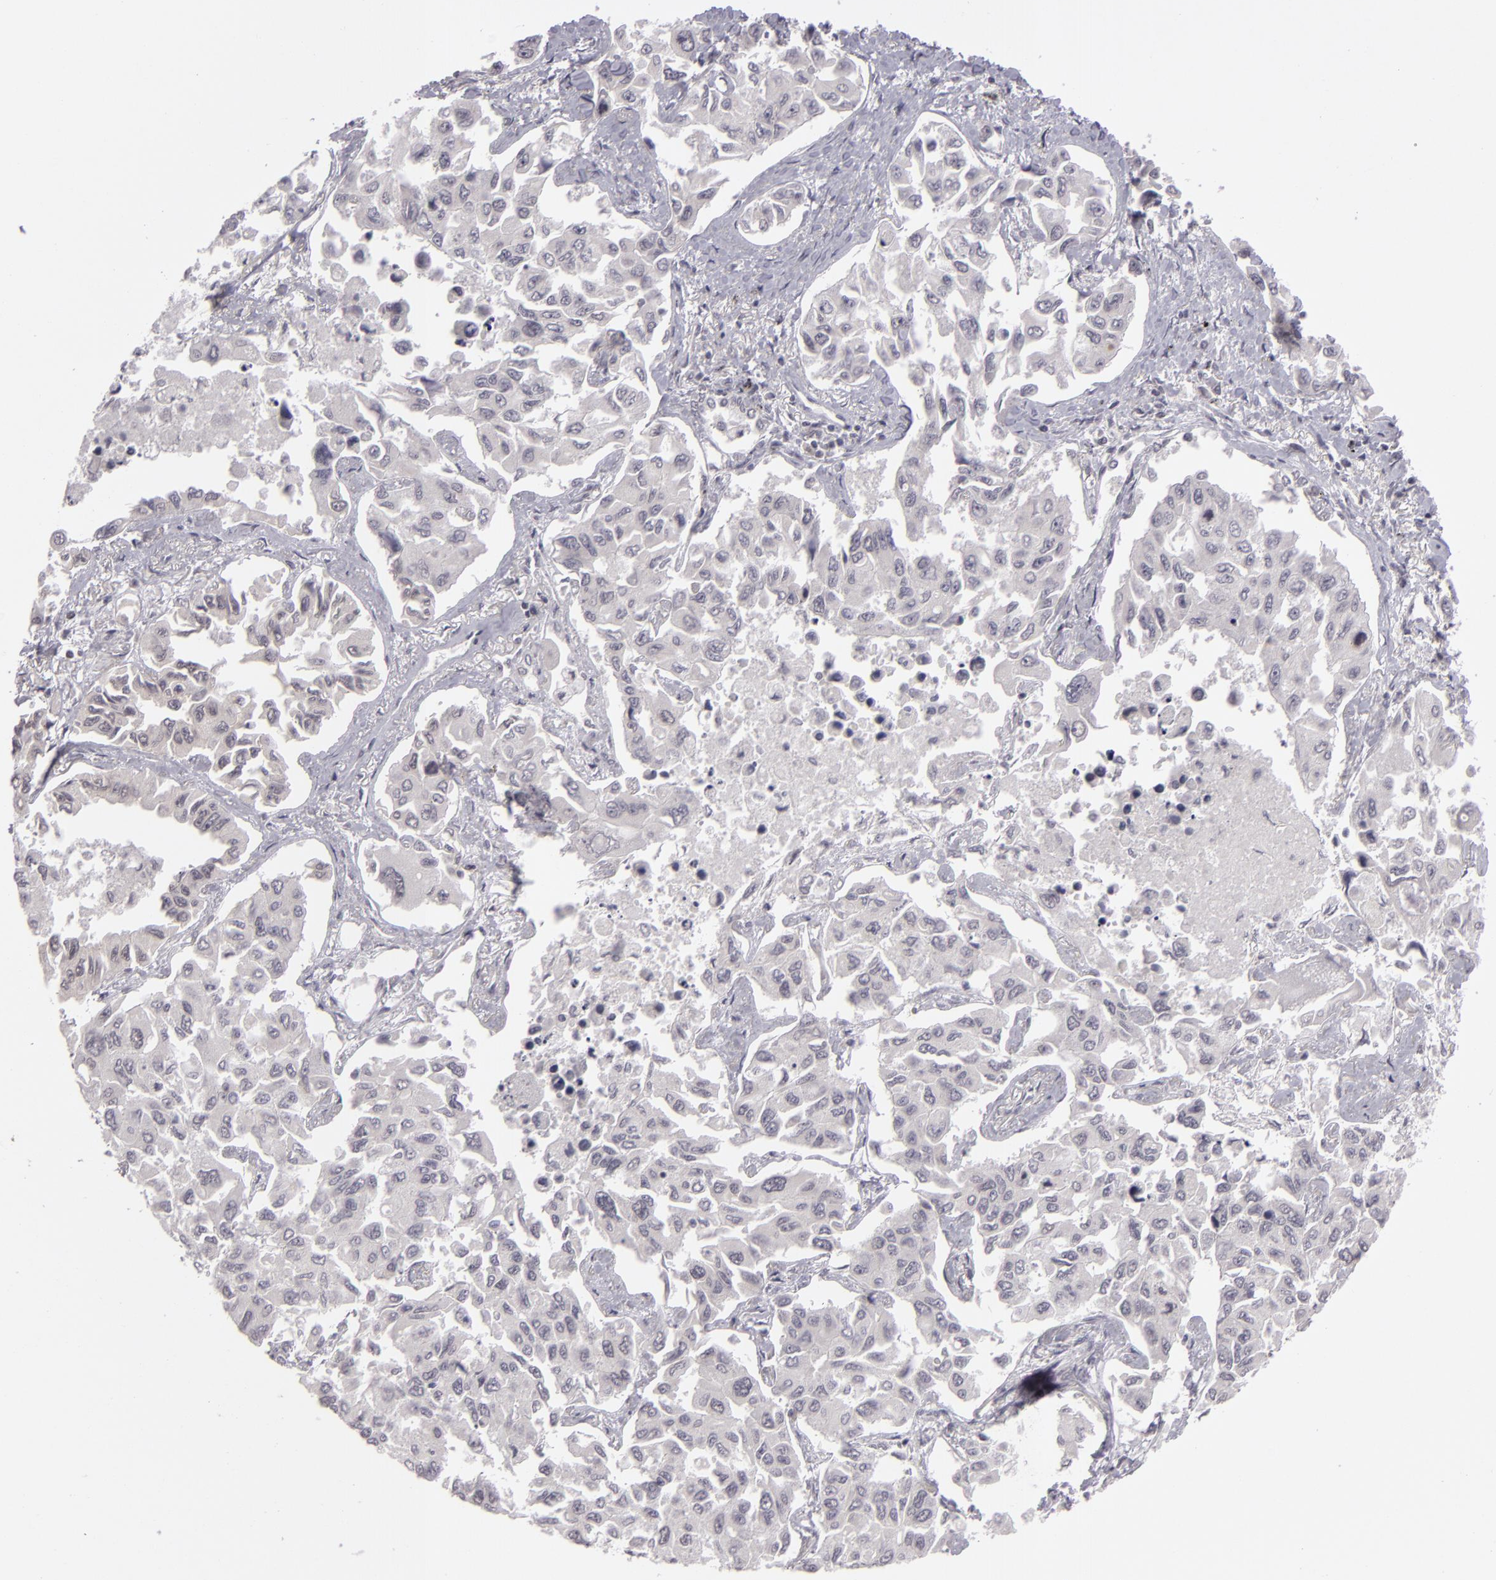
{"staining": {"intensity": "negative", "quantity": "none", "location": "none"}, "tissue": "lung cancer", "cell_type": "Tumor cells", "image_type": "cancer", "snomed": [{"axis": "morphology", "description": "Adenocarcinoma, NOS"}, {"axis": "topography", "description": "Lung"}], "caption": "A high-resolution micrograph shows immunohistochemistry staining of adenocarcinoma (lung), which shows no significant positivity in tumor cells.", "gene": "ZNF205", "patient": {"sex": "male", "age": 64}}